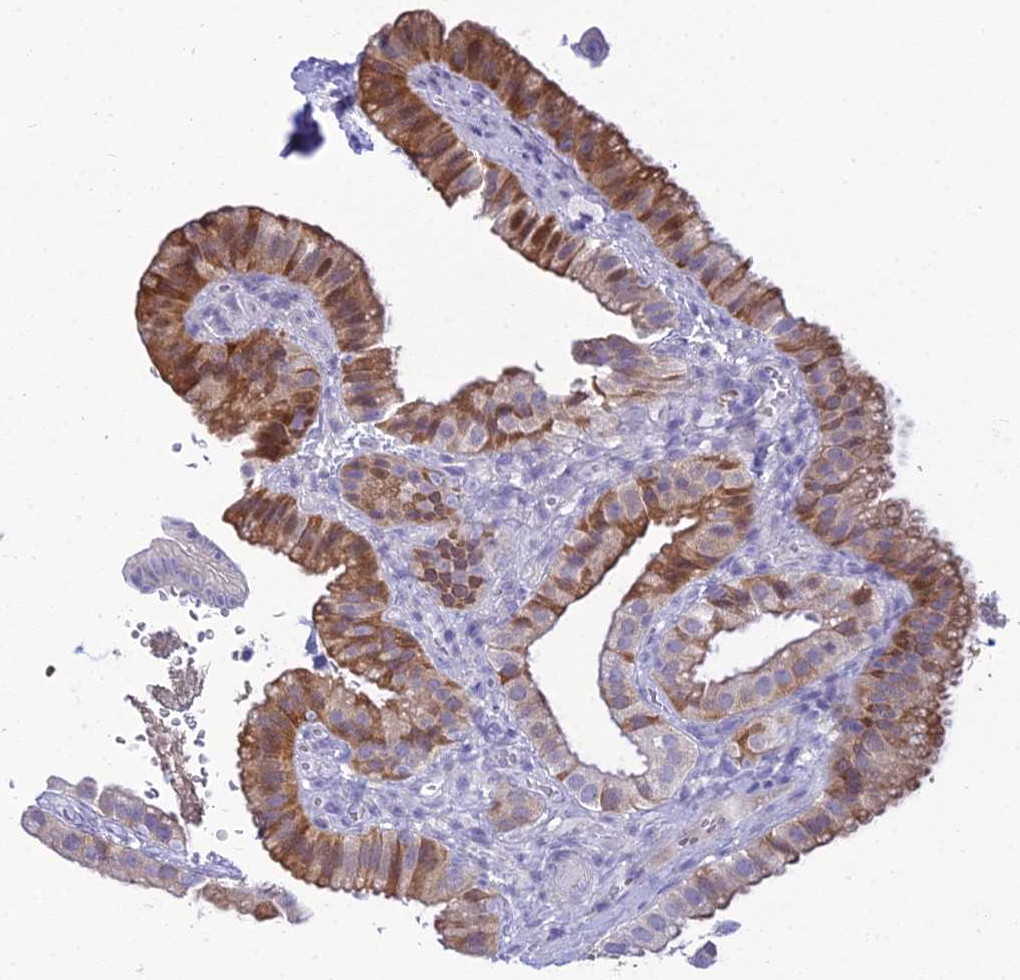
{"staining": {"intensity": "strong", "quantity": "25%-75%", "location": "cytoplasmic/membranous,nuclear"}, "tissue": "gallbladder", "cell_type": "Glandular cells", "image_type": "normal", "snomed": [{"axis": "morphology", "description": "Normal tissue, NOS"}, {"axis": "topography", "description": "Gallbladder"}], "caption": "Brown immunohistochemical staining in normal human gallbladder reveals strong cytoplasmic/membranous,nuclear expression in approximately 25%-75% of glandular cells. Immunohistochemistry stains the protein in brown and the nuclei are stained blue.", "gene": "ZMIZ1", "patient": {"sex": "female", "age": 61}}